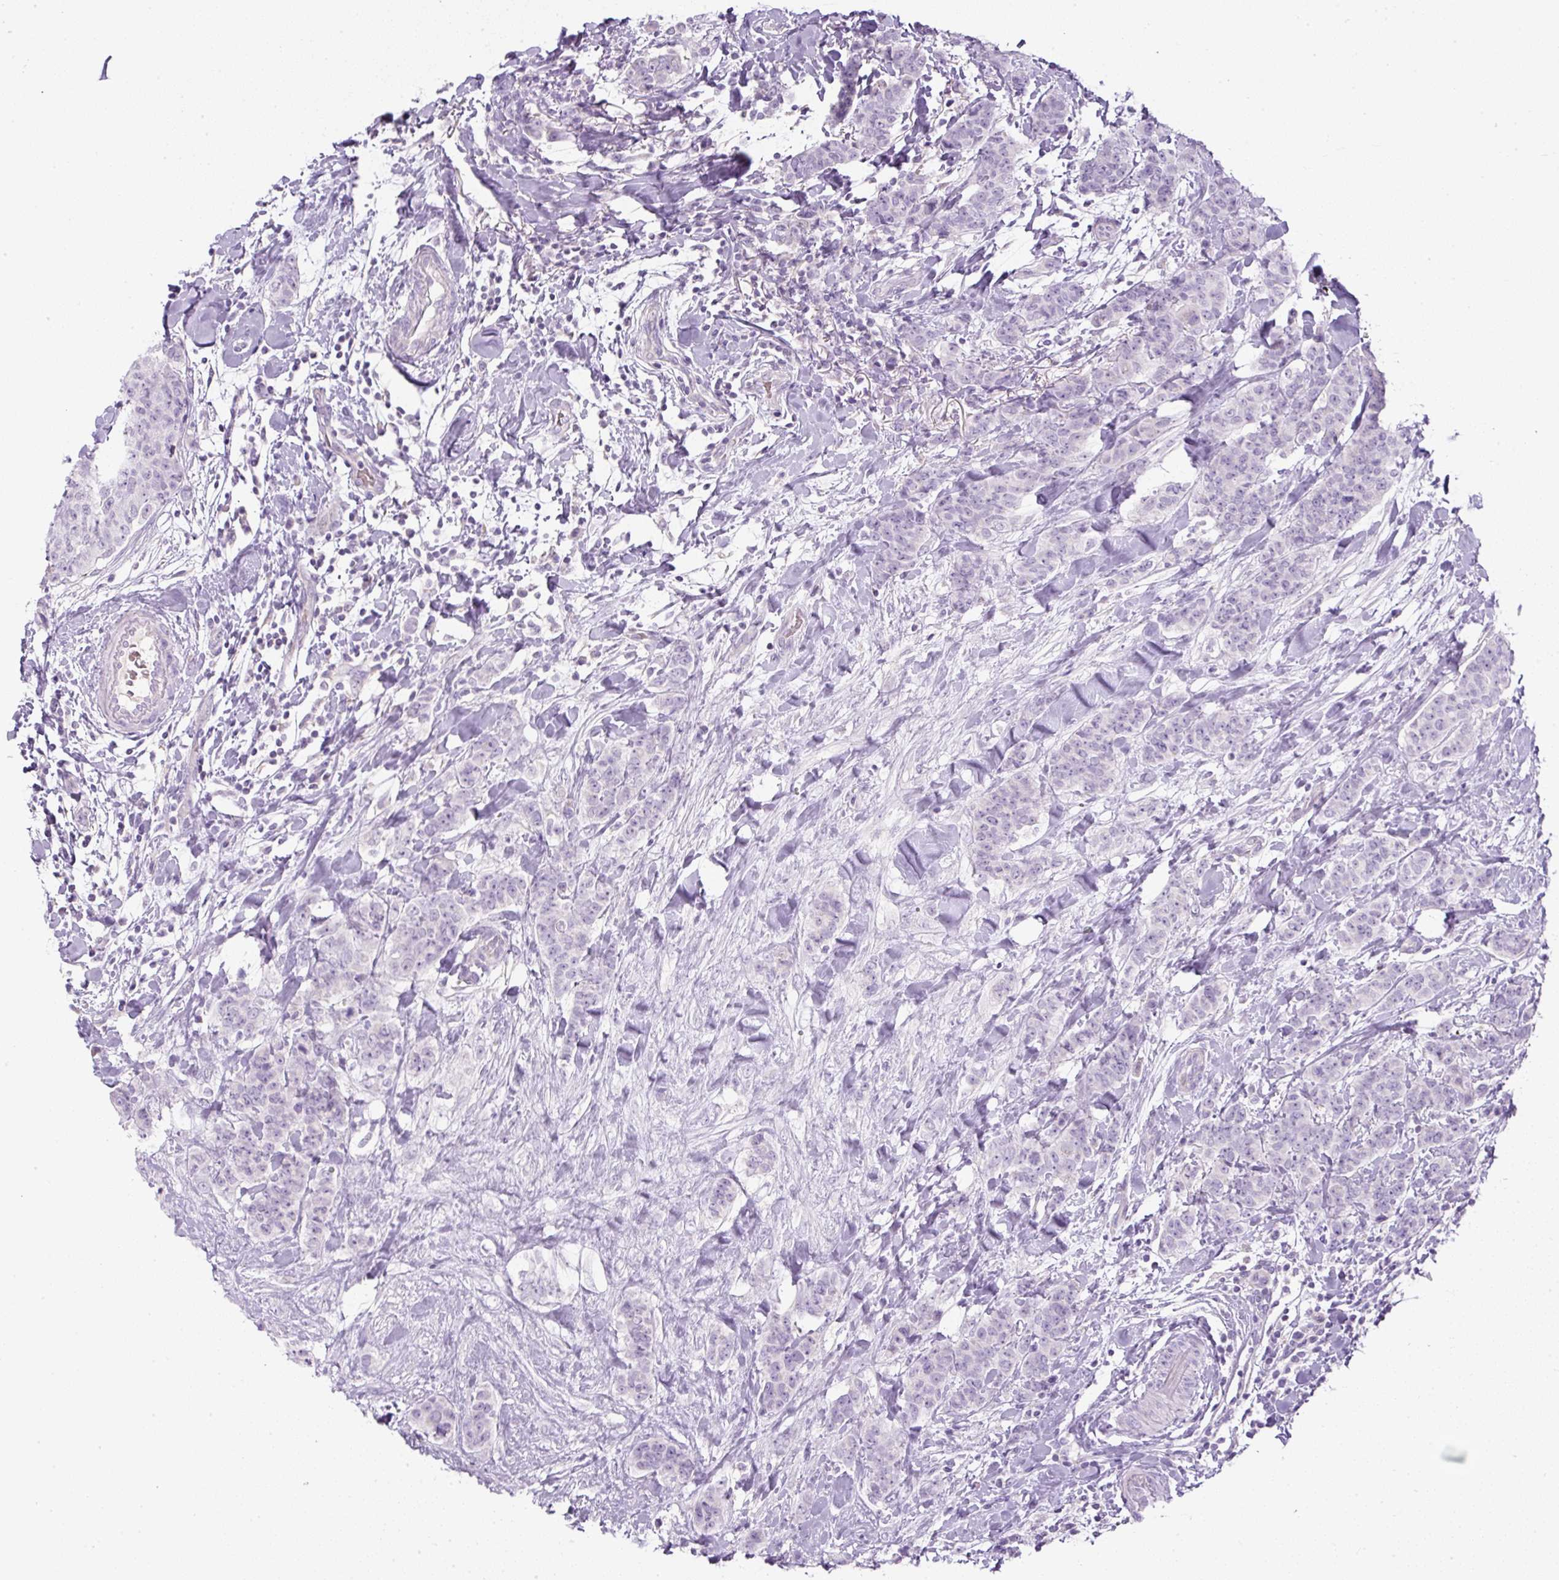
{"staining": {"intensity": "negative", "quantity": "none", "location": "none"}, "tissue": "breast cancer", "cell_type": "Tumor cells", "image_type": "cancer", "snomed": [{"axis": "morphology", "description": "Duct carcinoma"}, {"axis": "topography", "description": "Breast"}], "caption": "Protein analysis of breast intraductal carcinoma displays no significant positivity in tumor cells.", "gene": "FGFBP3", "patient": {"sex": "female", "age": 40}}